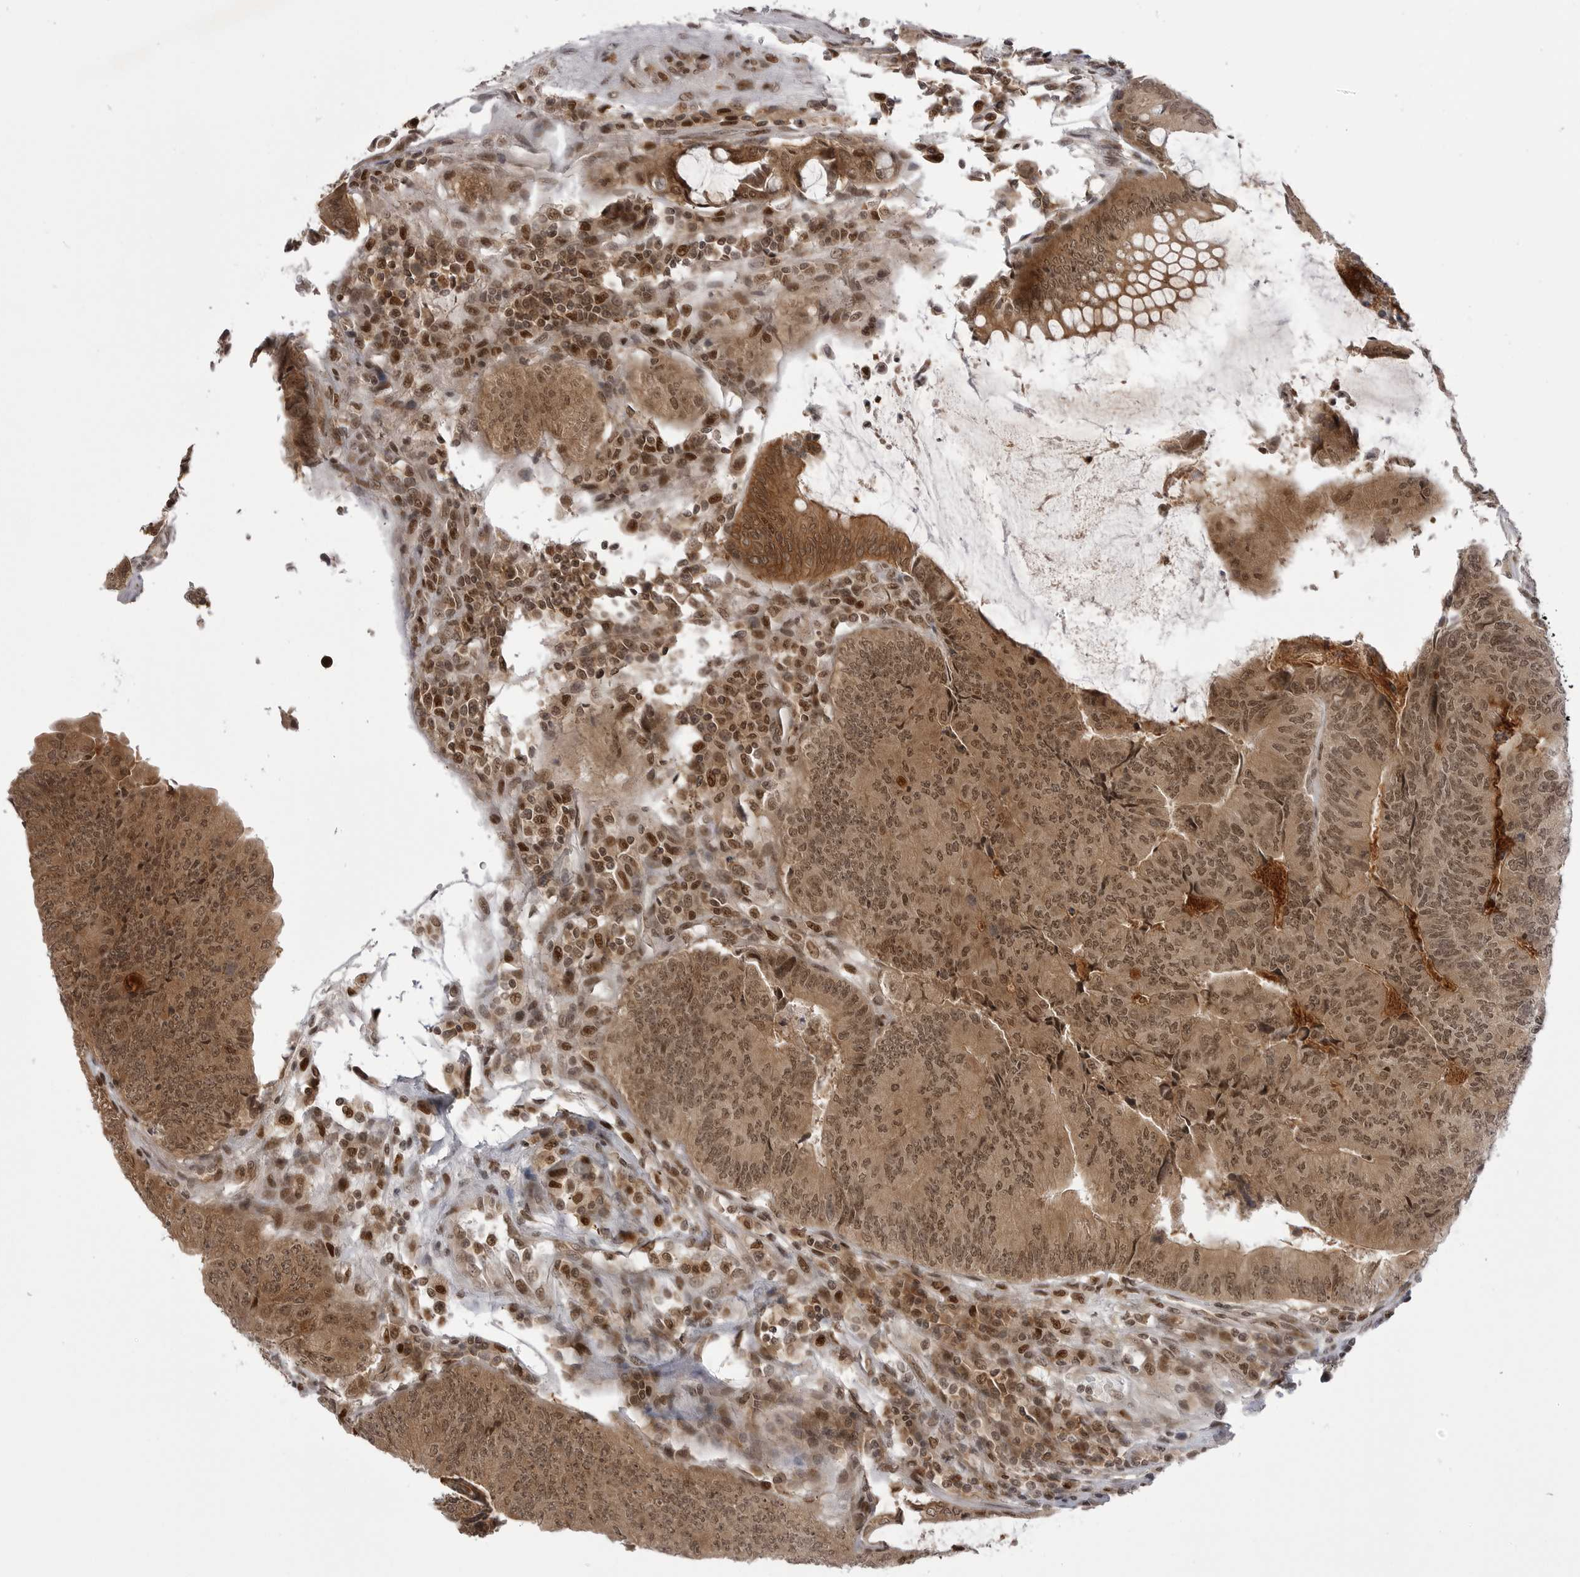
{"staining": {"intensity": "moderate", "quantity": ">75%", "location": "cytoplasmic/membranous,nuclear"}, "tissue": "colorectal cancer", "cell_type": "Tumor cells", "image_type": "cancer", "snomed": [{"axis": "morphology", "description": "Adenocarcinoma, NOS"}, {"axis": "topography", "description": "Colon"}], "caption": "Moderate cytoplasmic/membranous and nuclear expression for a protein is present in approximately >75% of tumor cells of colorectal adenocarcinoma using immunohistochemistry.", "gene": "PTK2B", "patient": {"sex": "female", "age": 67}}